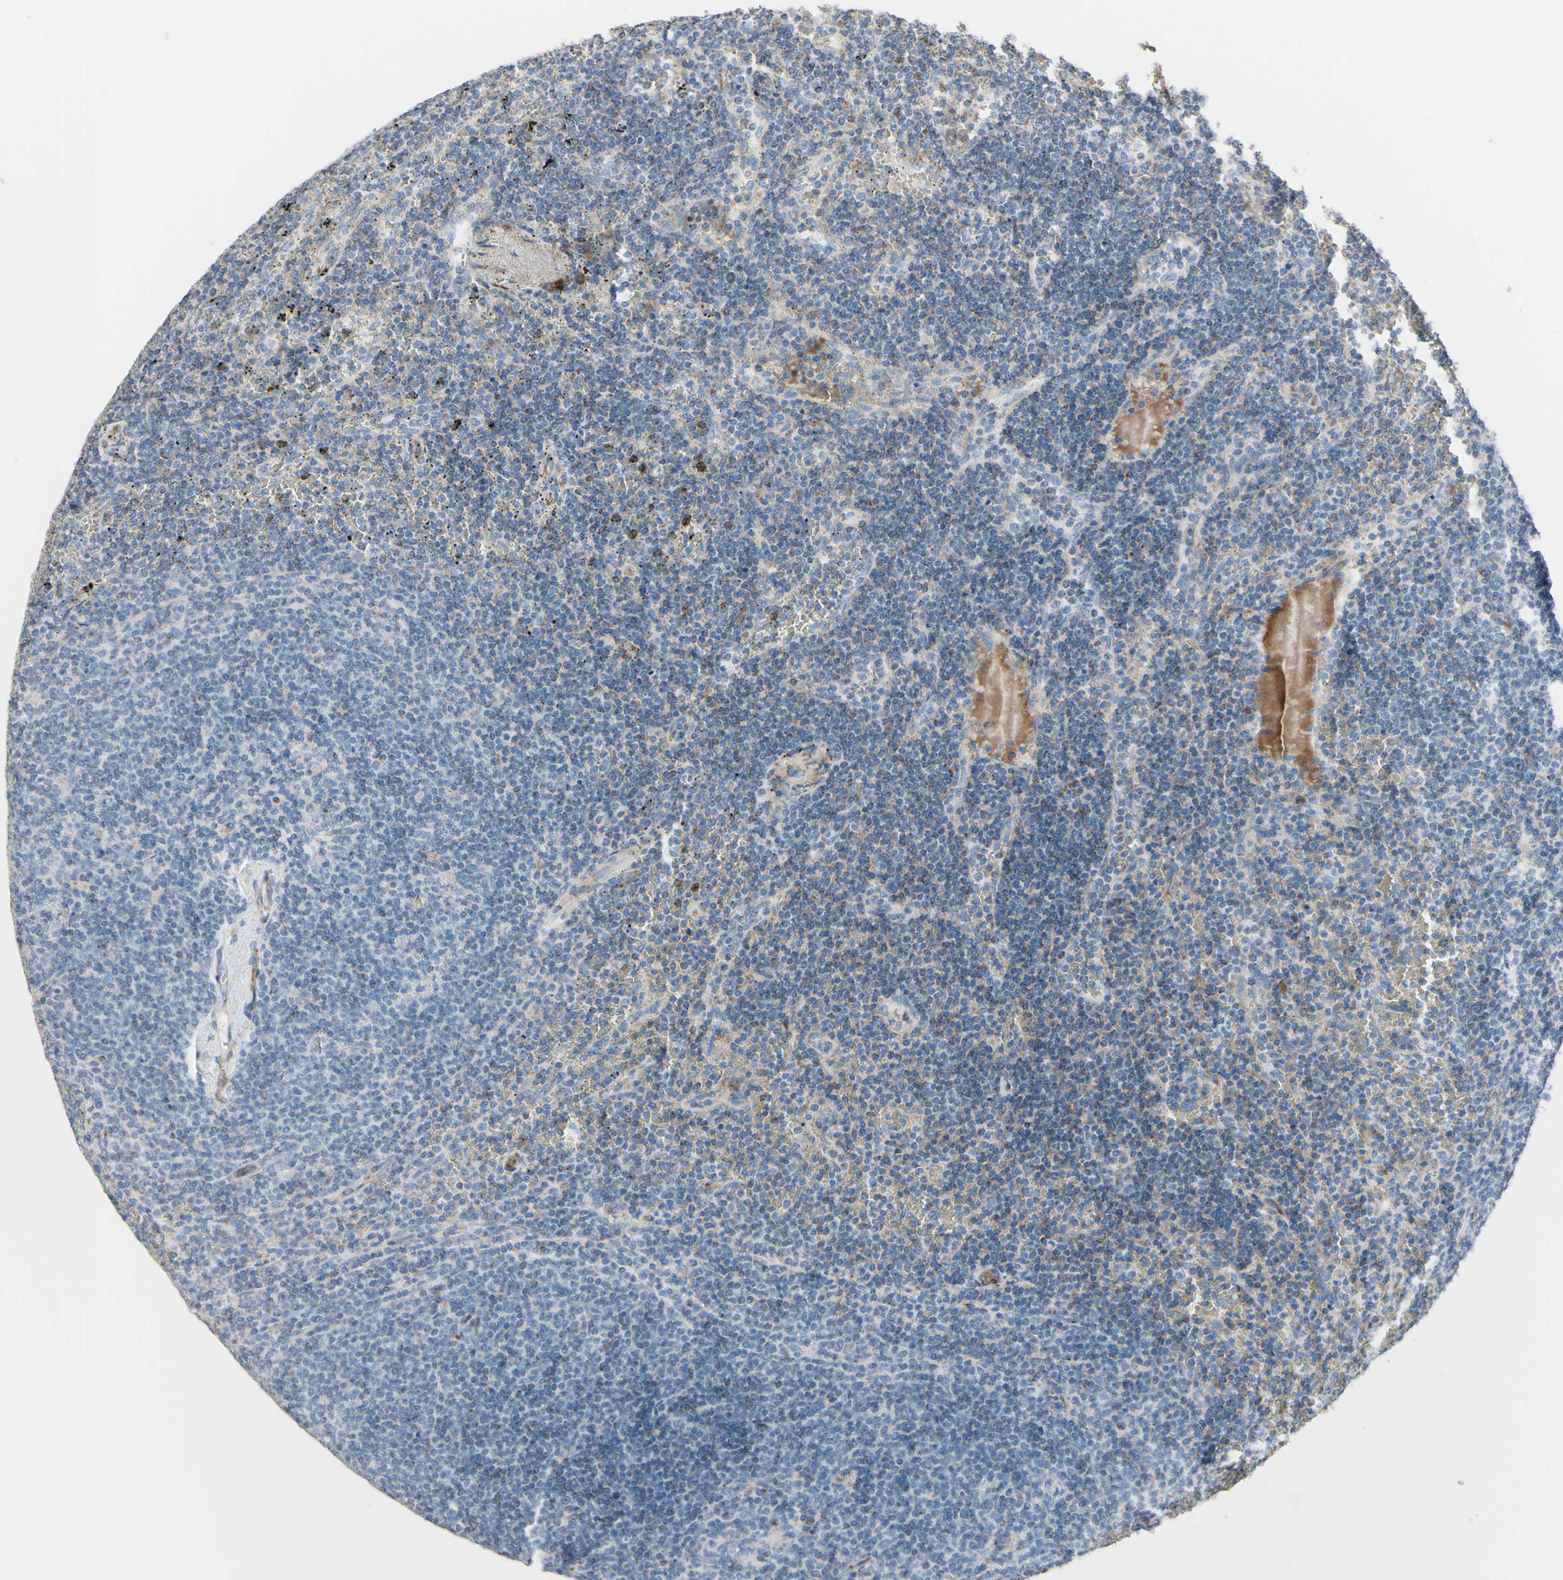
{"staining": {"intensity": "weak", "quantity": "<25%", "location": "cytoplasmic/membranous"}, "tissue": "lymphoma", "cell_type": "Tumor cells", "image_type": "cancer", "snomed": [{"axis": "morphology", "description": "Malignant lymphoma, non-Hodgkin's type, Low grade"}, {"axis": "topography", "description": "Spleen"}], "caption": "Protein analysis of lymphoma demonstrates no significant expression in tumor cells. (Immunohistochemistry, brightfield microscopy, high magnification).", "gene": "AGPAT5", "patient": {"sex": "female", "age": 50}}